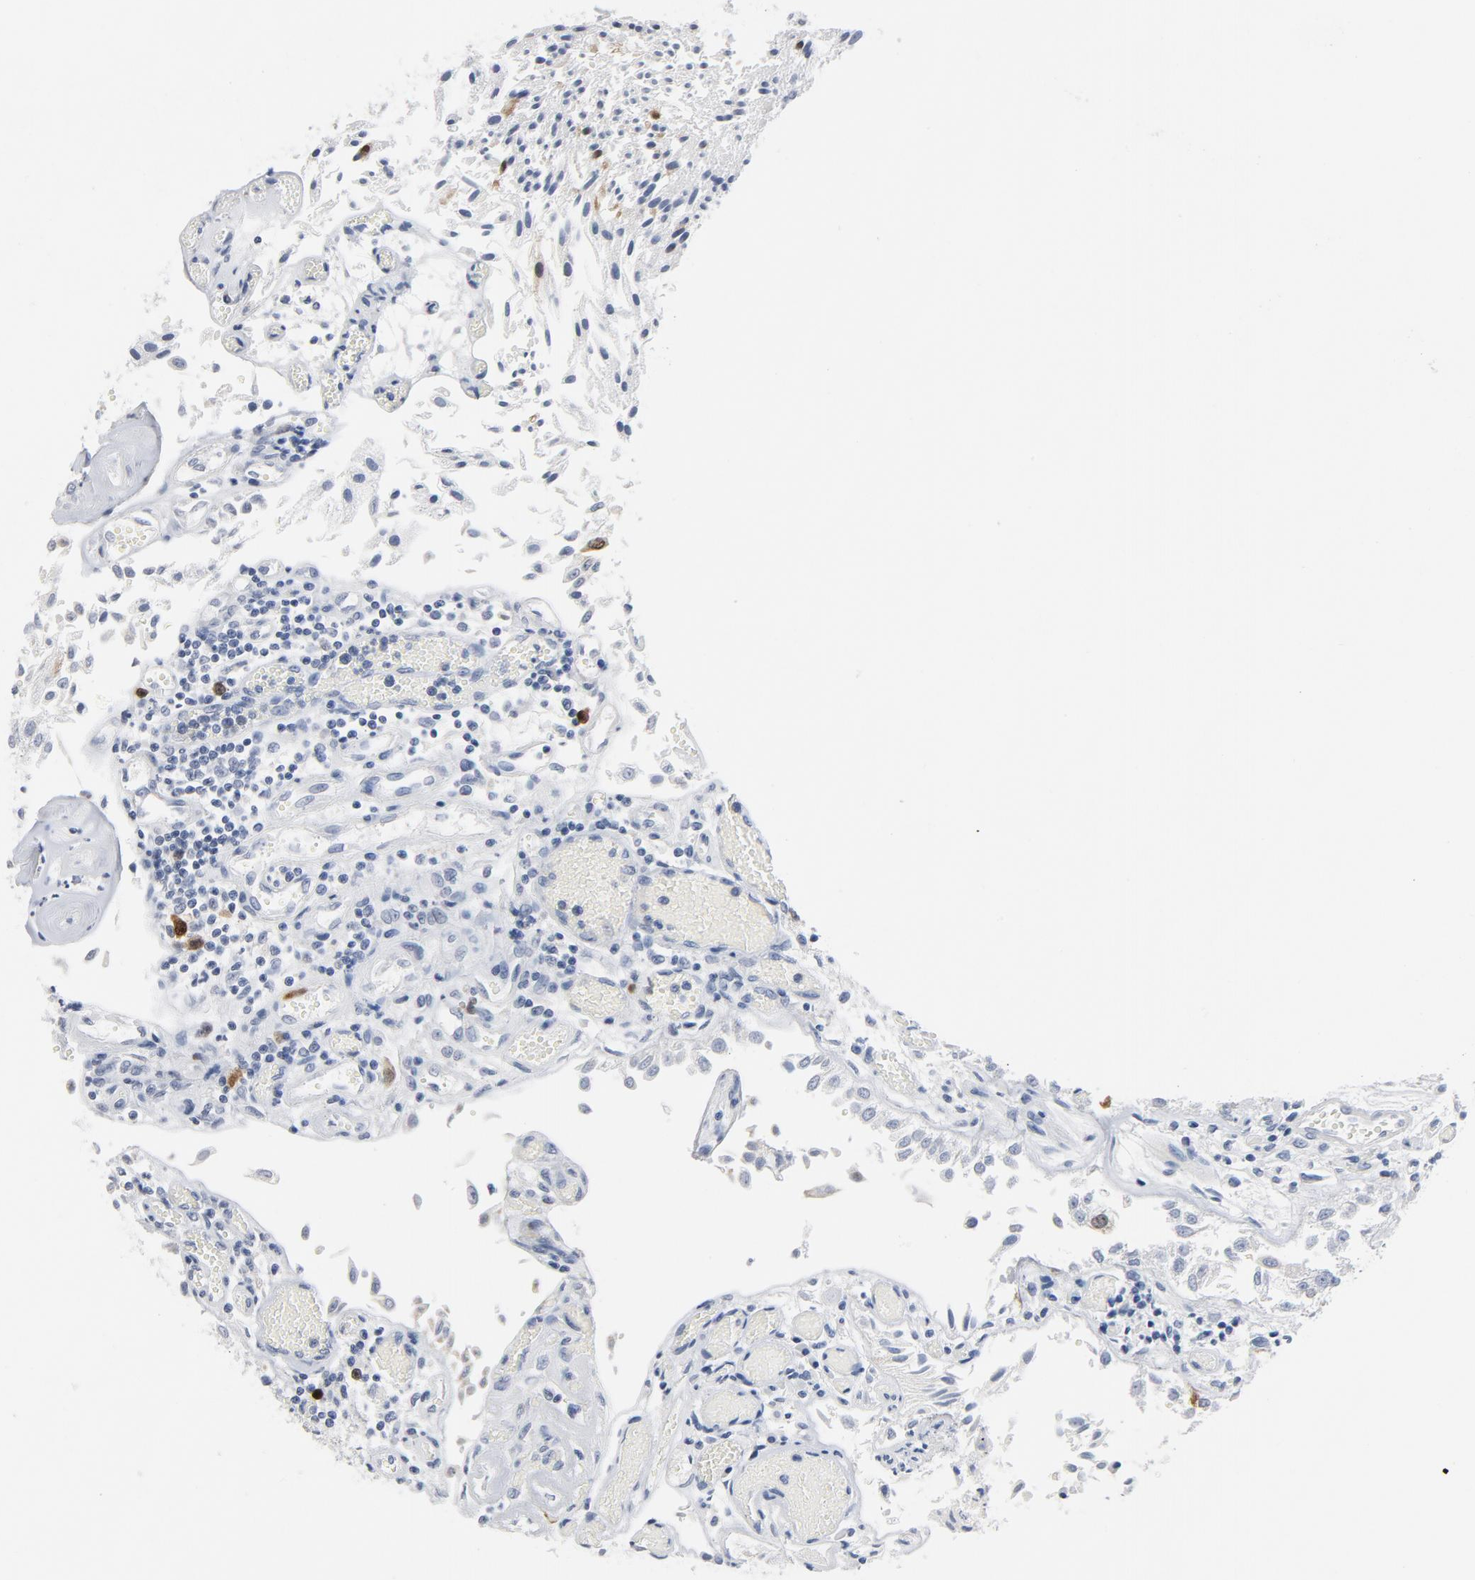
{"staining": {"intensity": "moderate", "quantity": "<25%", "location": "nuclear"}, "tissue": "urothelial cancer", "cell_type": "Tumor cells", "image_type": "cancer", "snomed": [{"axis": "morphology", "description": "Urothelial carcinoma, Low grade"}, {"axis": "topography", "description": "Urinary bladder"}], "caption": "The immunohistochemical stain shows moderate nuclear staining in tumor cells of urothelial cancer tissue.", "gene": "CDC20", "patient": {"sex": "male", "age": 86}}